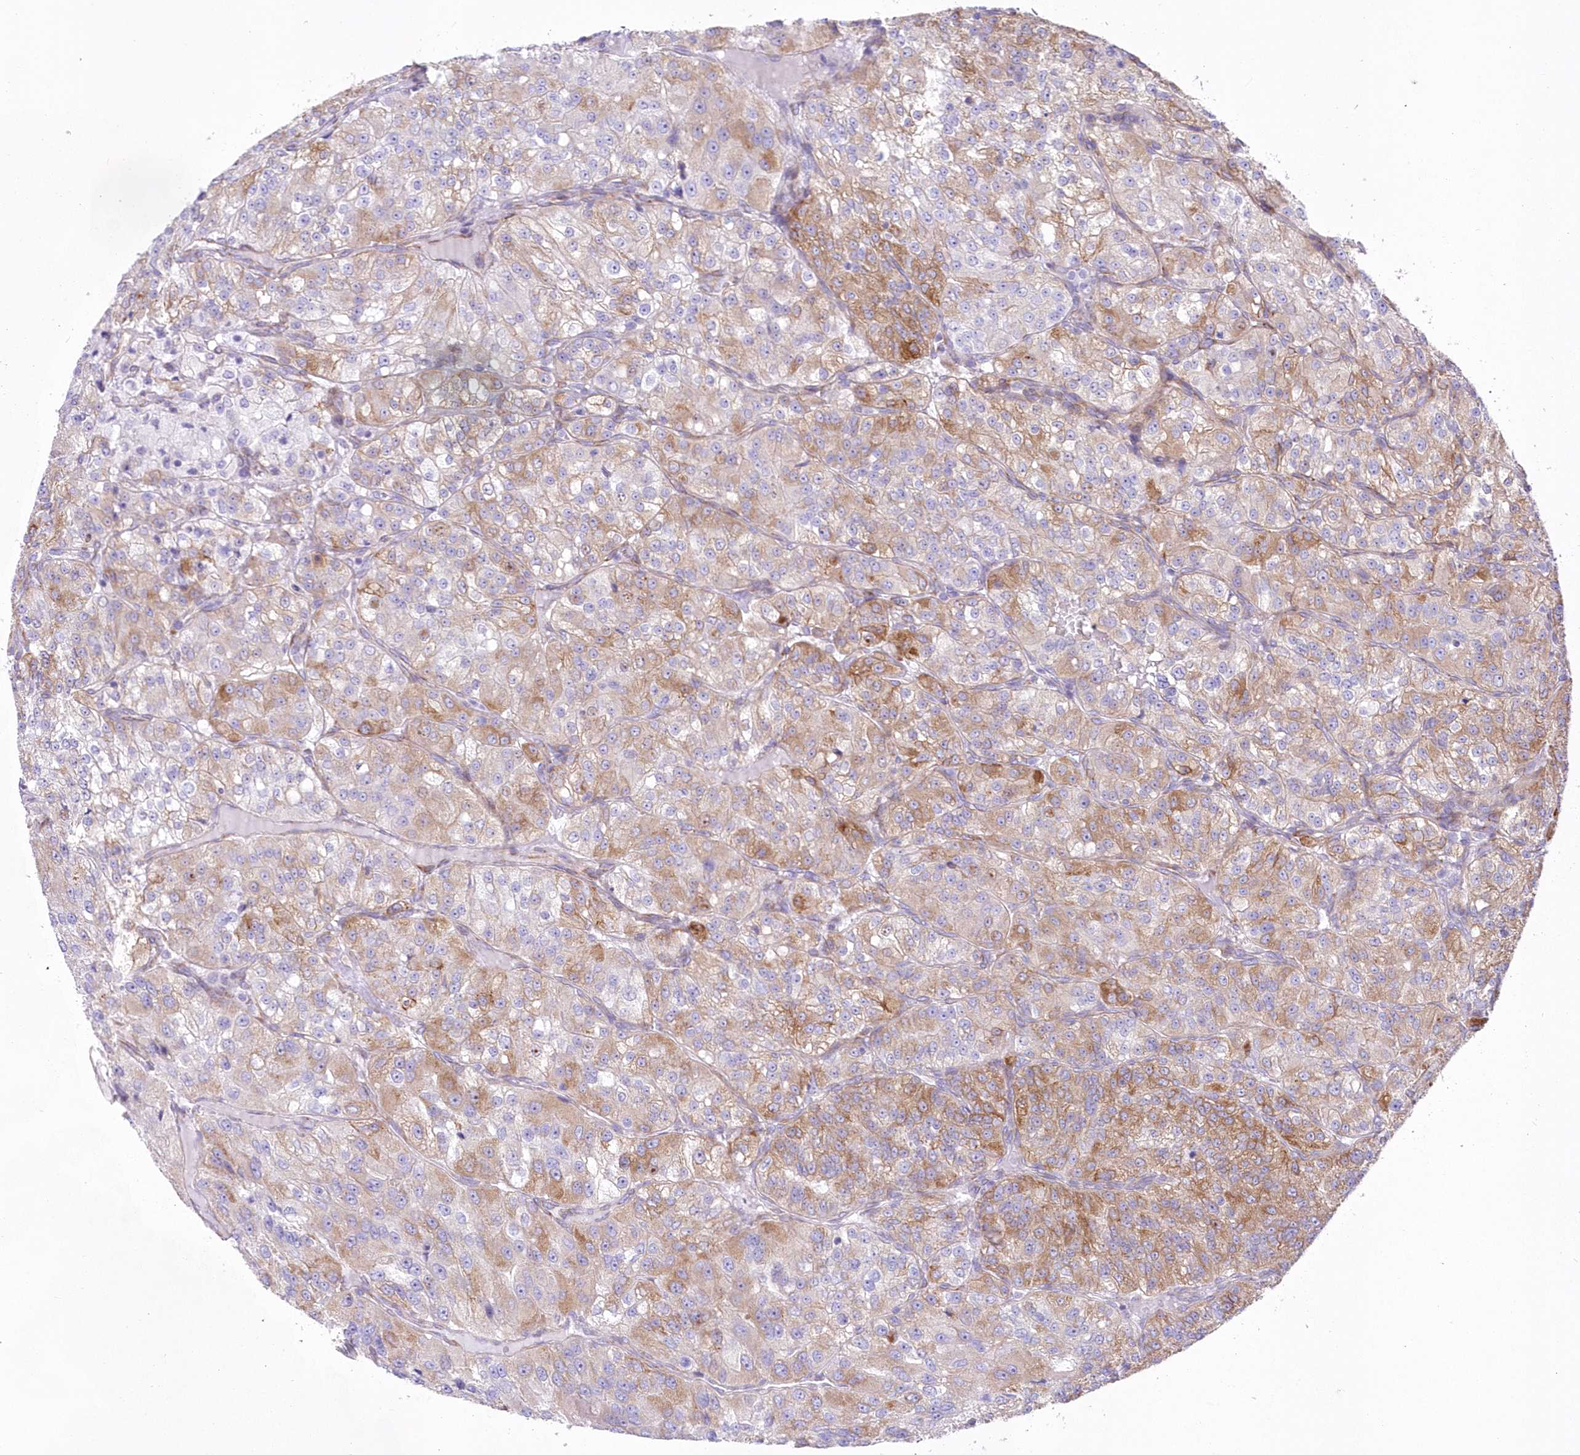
{"staining": {"intensity": "moderate", "quantity": "25%-75%", "location": "cytoplasmic/membranous"}, "tissue": "renal cancer", "cell_type": "Tumor cells", "image_type": "cancer", "snomed": [{"axis": "morphology", "description": "Adenocarcinoma, NOS"}, {"axis": "topography", "description": "Kidney"}], "caption": "Immunohistochemistry histopathology image of renal adenocarcinoma stained for a protein (brown), which displays medium levels of moderate cytoplasmic/membranous staining in about 25%-75% of tumor cells.", "gene": "YTHDC2", "patient": {"sex": "female", "age": 63}}